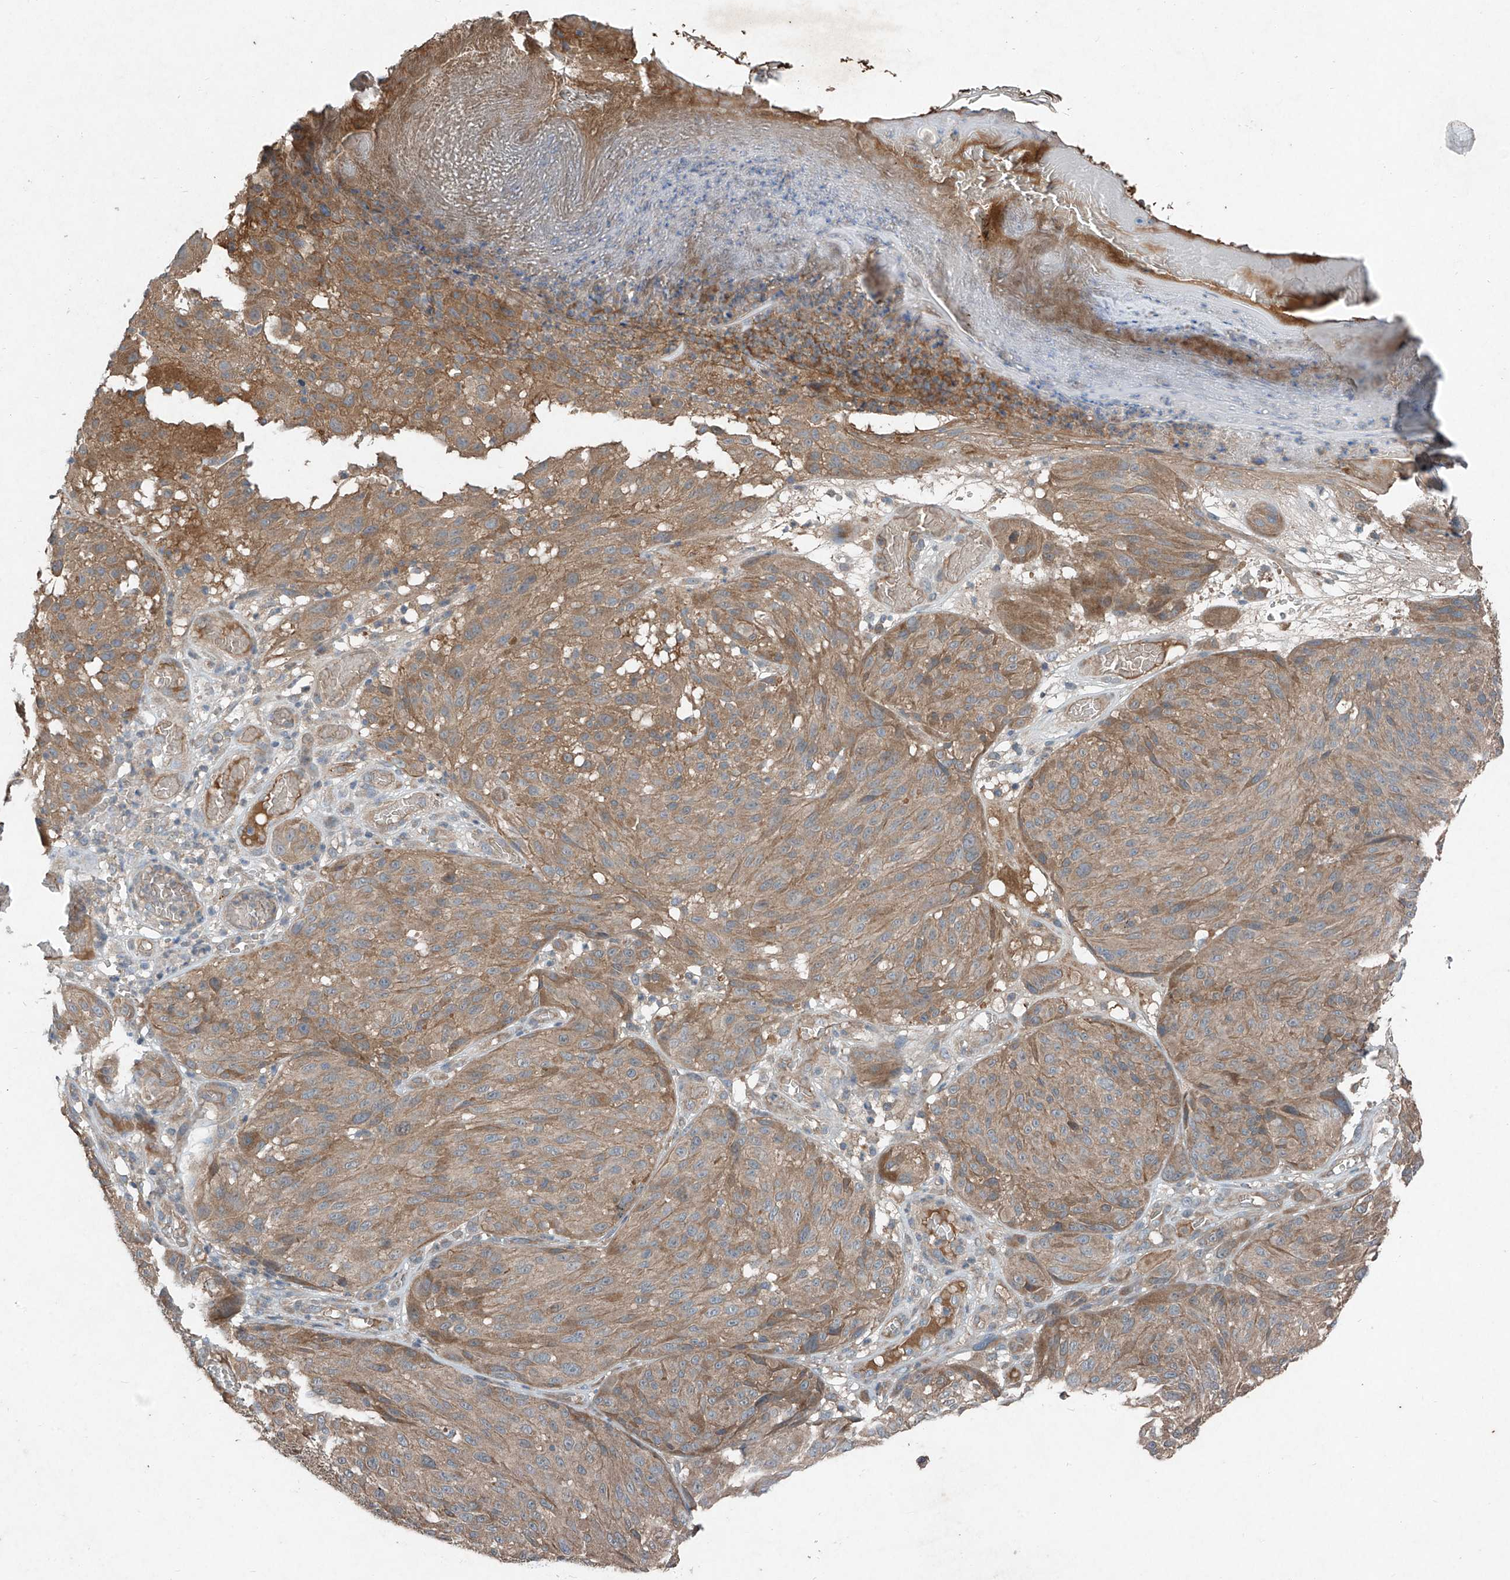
{"staining": {"intensity": "moderate", "quantity": "25%-75%", "location": "cytoplasmic/membranous"}, "tissue": "melanoma", "cell_type": "Tumor cells", "image_type": "cancer", "snomed": [{"axis": "morphology", "description": "Malignant melanoma, NOS"}, {"axis": "topography", "description": "Skin"}], "caption": "Tumor cells exhibit medium levels of moderate cytoplasmic/membranous expression in about 25%-75% of cells in melanoma.", "gene": "FOXRED2", "patient": {"sex": "male", "age": 83}}